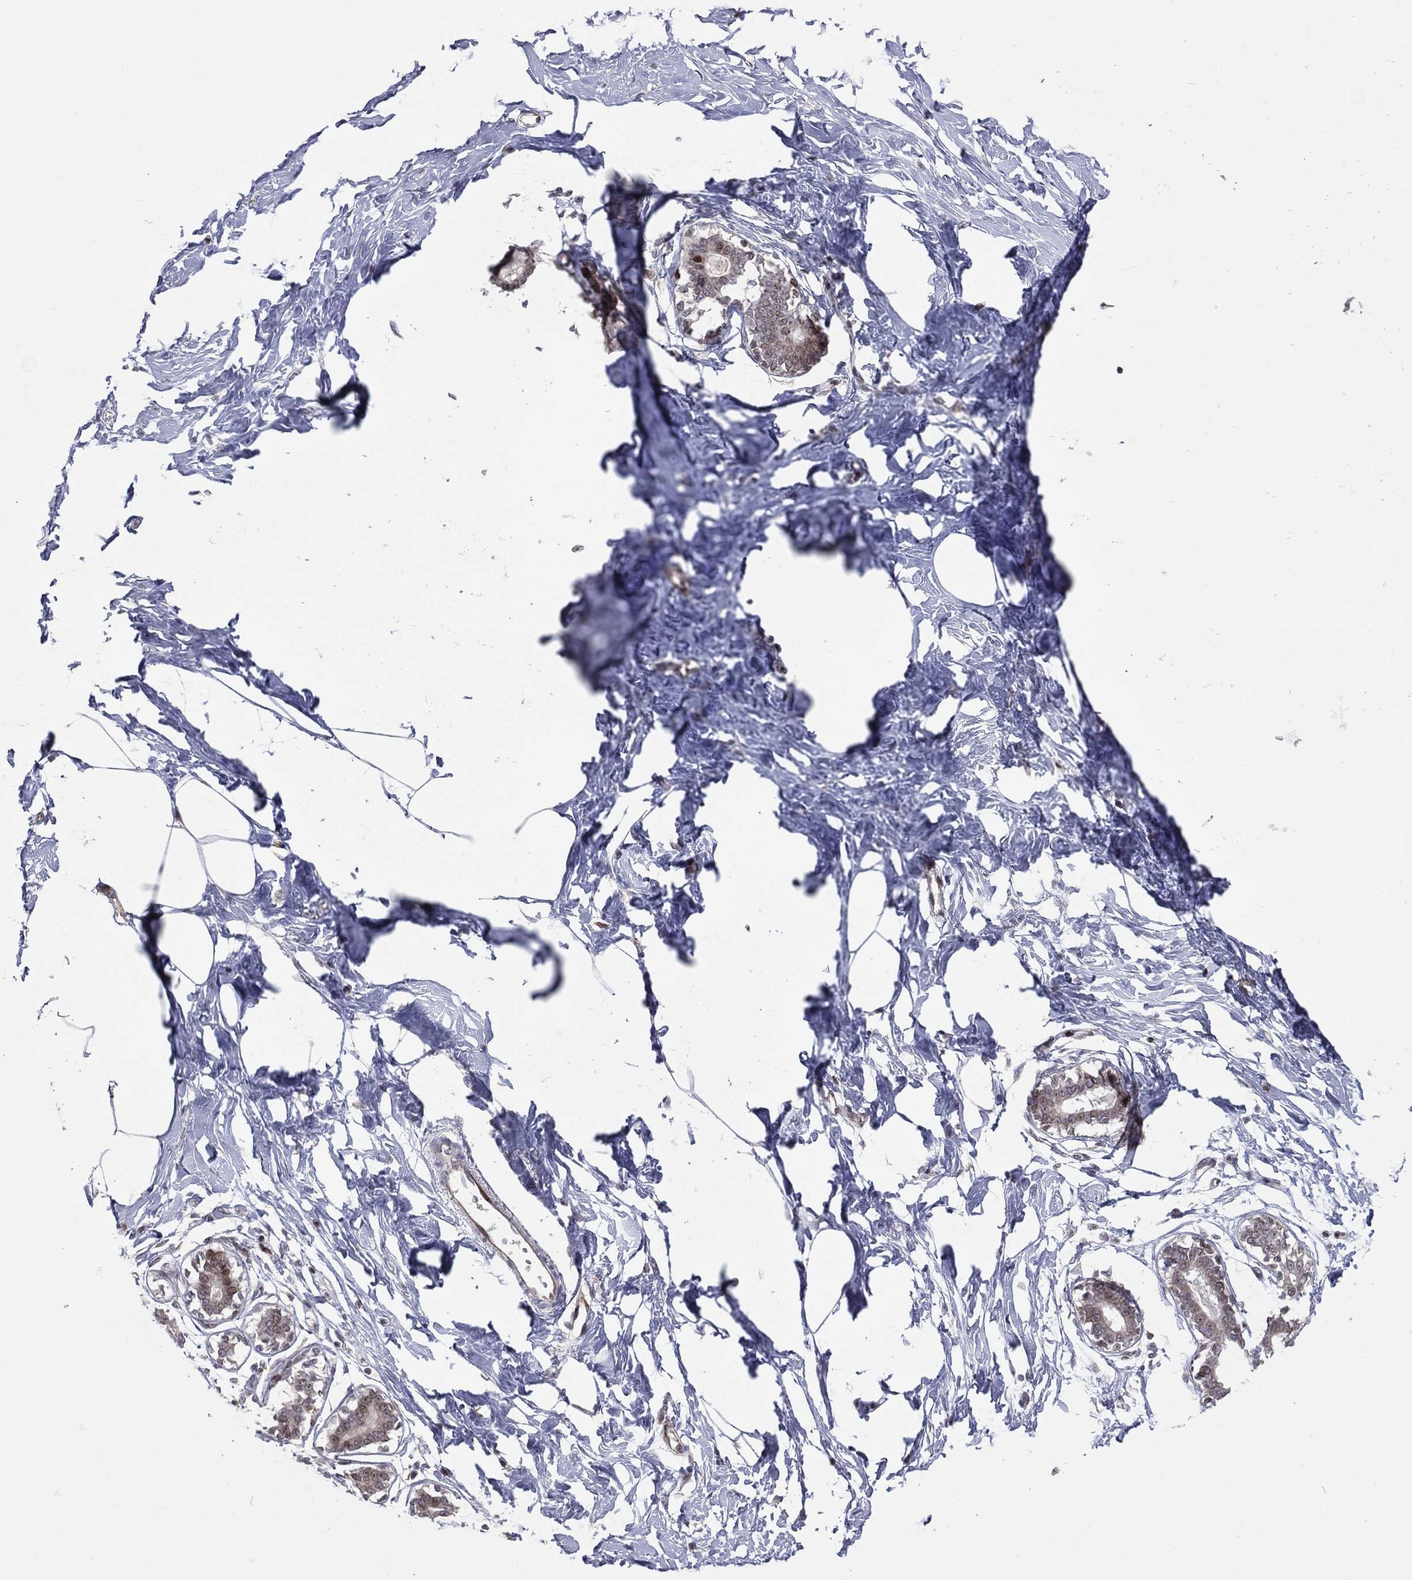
{"staining": {"intensity": "negative", "quantity": "none", "location": "none"}, "tissue": "breast", "cell_type": "Adipocytes", "image_type": "normal", "snomed": [{"axis": "morphology", "description": "Normal tissue, NOS"}, {"axis": "morphology", "description": "Lobular carcinoma, in situ"}, {"axis": "topography", "description": "Breast"}], "caption": "There is no significant positivity in adipocytes of breast. (Stains: DAB (3,3'-diaminobenzidine) immunohistochemistry with hematoxylin counter stain, Microscopy: brightfield microscopy at high magnification).", "gene": "DBF4B", "patient": {"sex": "female", "age": 35}}